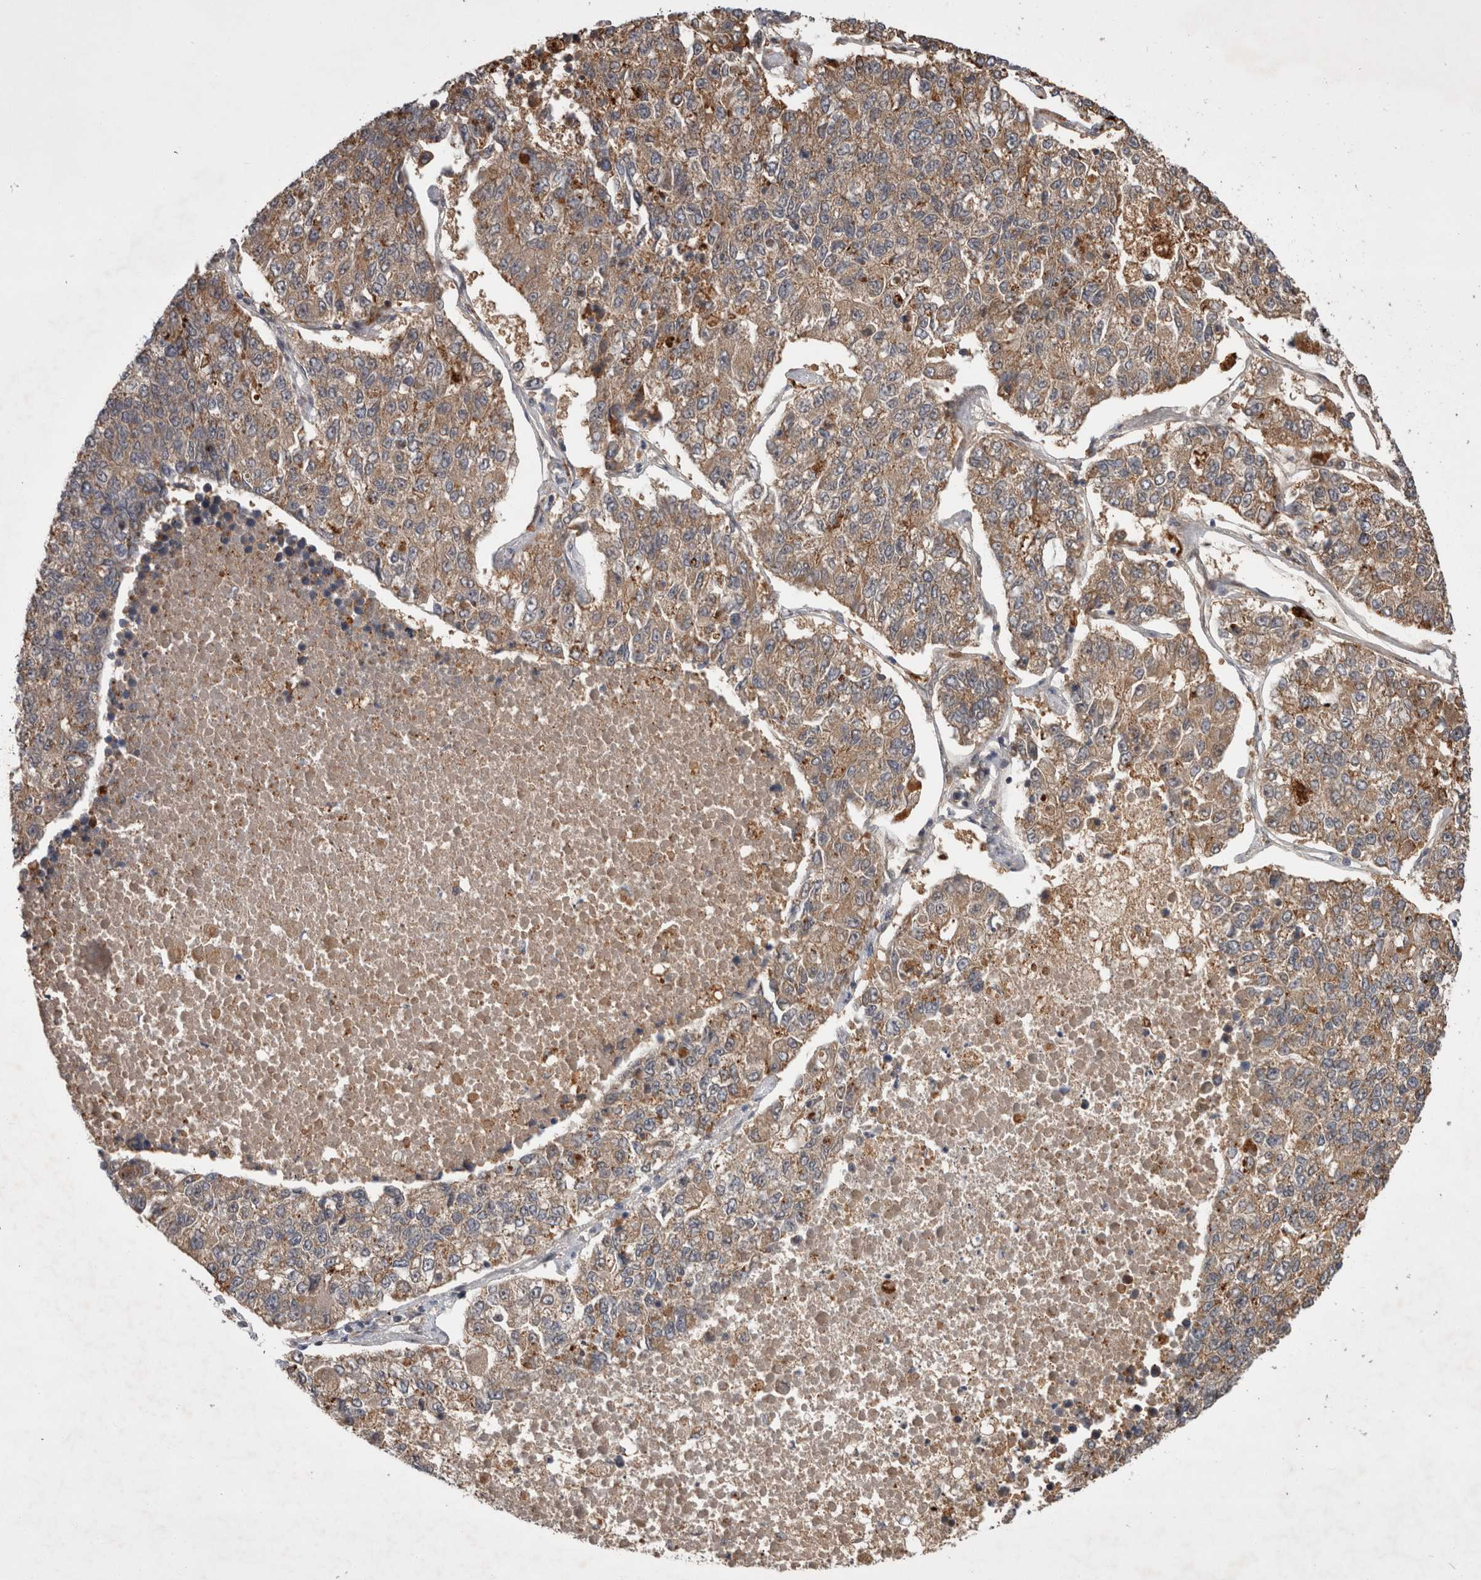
{"staining": {"intensity": "weak", "quantity": ">75%", "location": "cytoplasmic/membranous"}, "tissue": "lung cancer", "cell_type": "Tumor cells", "image_type": "cancer", "snomed": [{"axis": "morphology", "description": "Adenocarcinoma, NOS"}, {"axis": "topography", "description": "Lung"}], "caption": "A high-resolution micrograph shows immunohistochemistry staining of lung cancer (adenocarcinoma), which displays weak cytoplasmic/membranous expression in approximately >75% of tumor cells.", "gene": "MRPL37", "patient": {"sex": "male", "age": 49}}